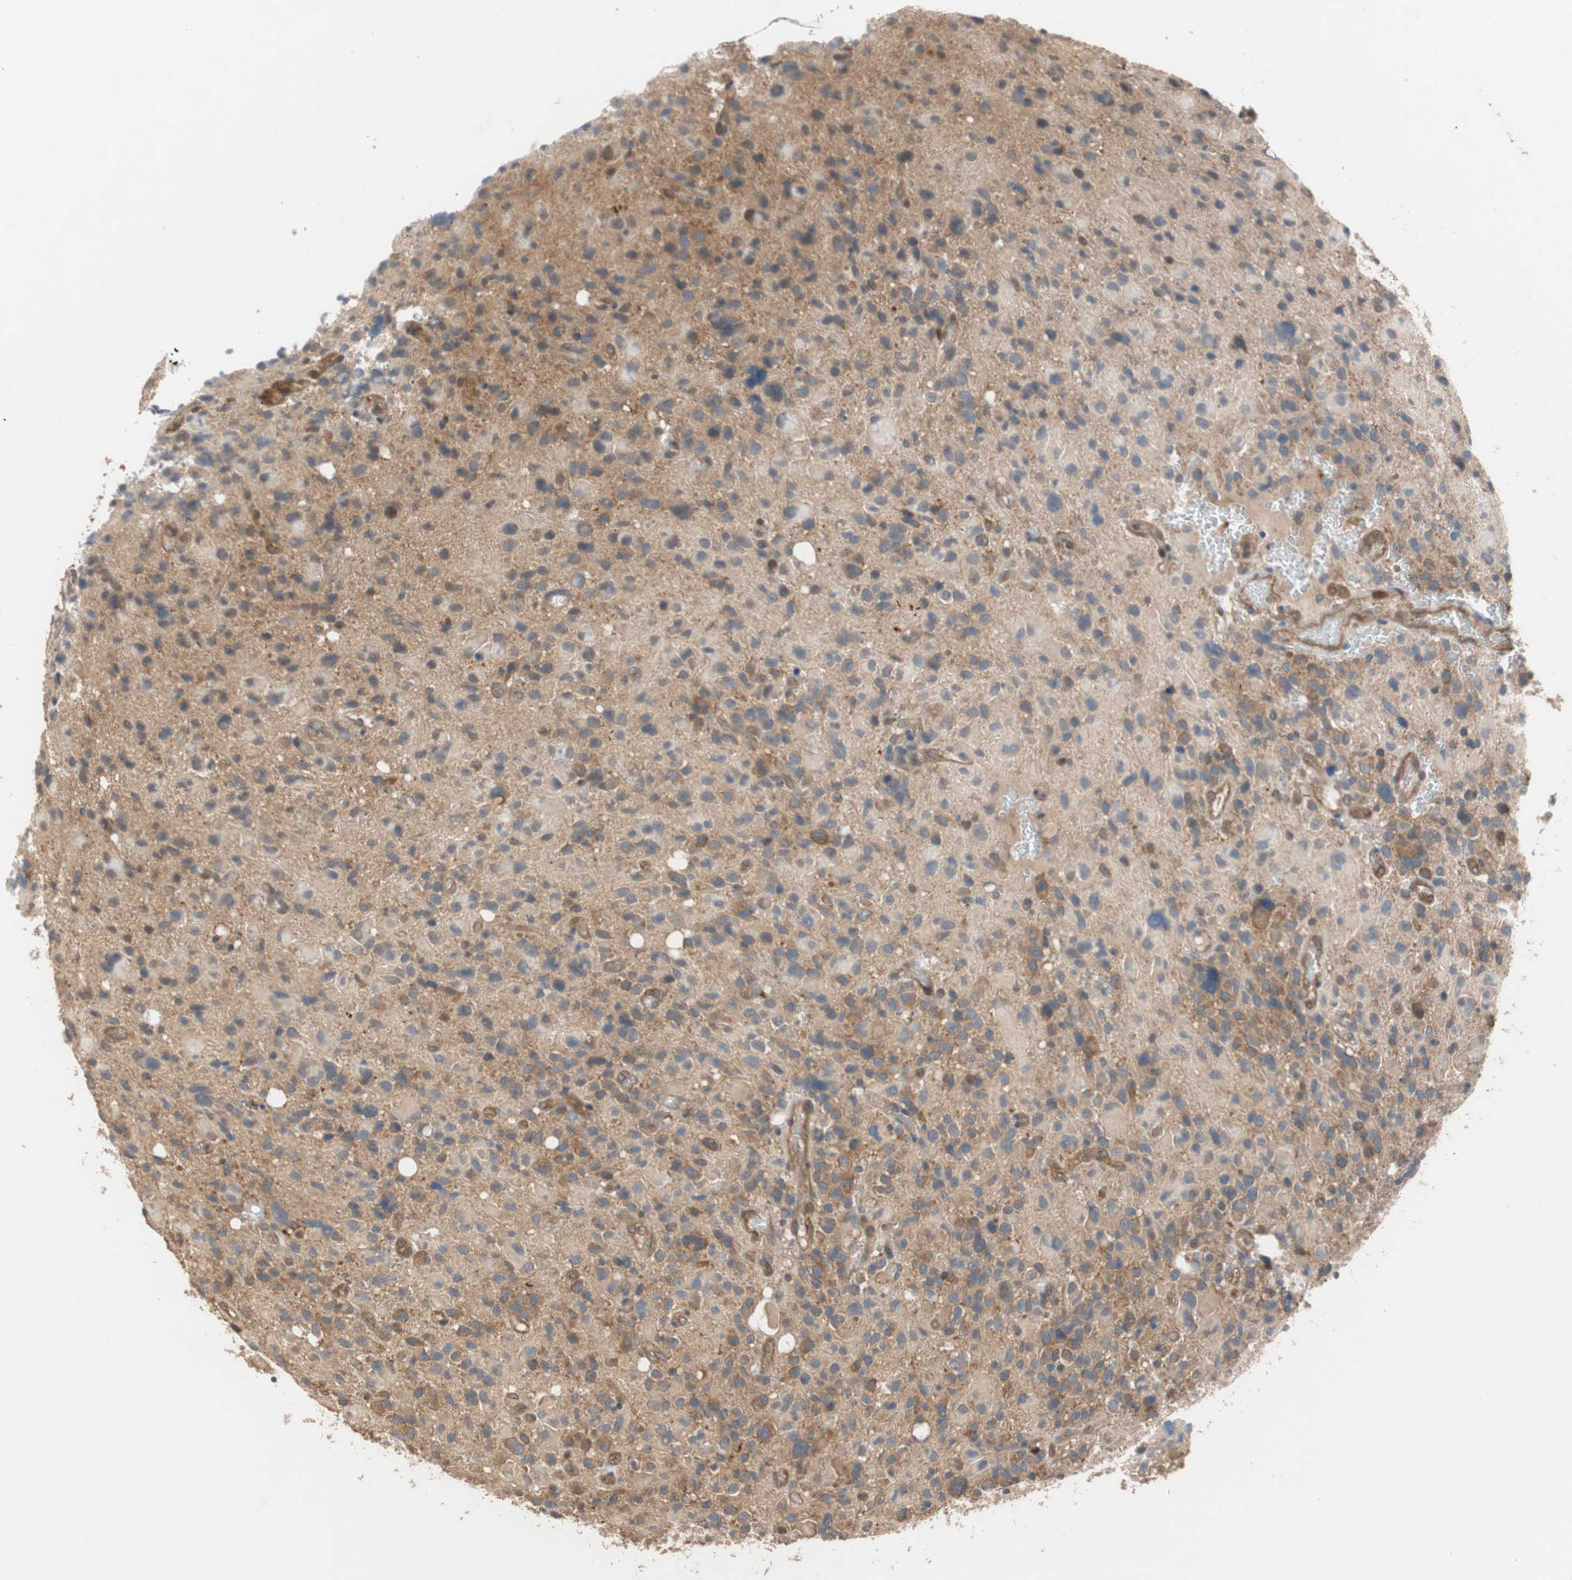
{"staining": {"intensity": "moderate", "quantity": "25%-75%", "location": "cytoplasmic/membranous"}, "tissue": "glioma", "cell_type": "Tumor cells", "image_type": "cancer", "snomed": [{"axis": "morphology", "description": "Glioma, malignant, High grade"}, {"axis": "topography", "description": "Brain"}], "caption": "Glioma tissue reveals moderate cytoplasmic/membranous staining in about 25%-75% of tumor cells", "gene": "MAP4K2", "patient": {"sex": "male", "age": 48}}